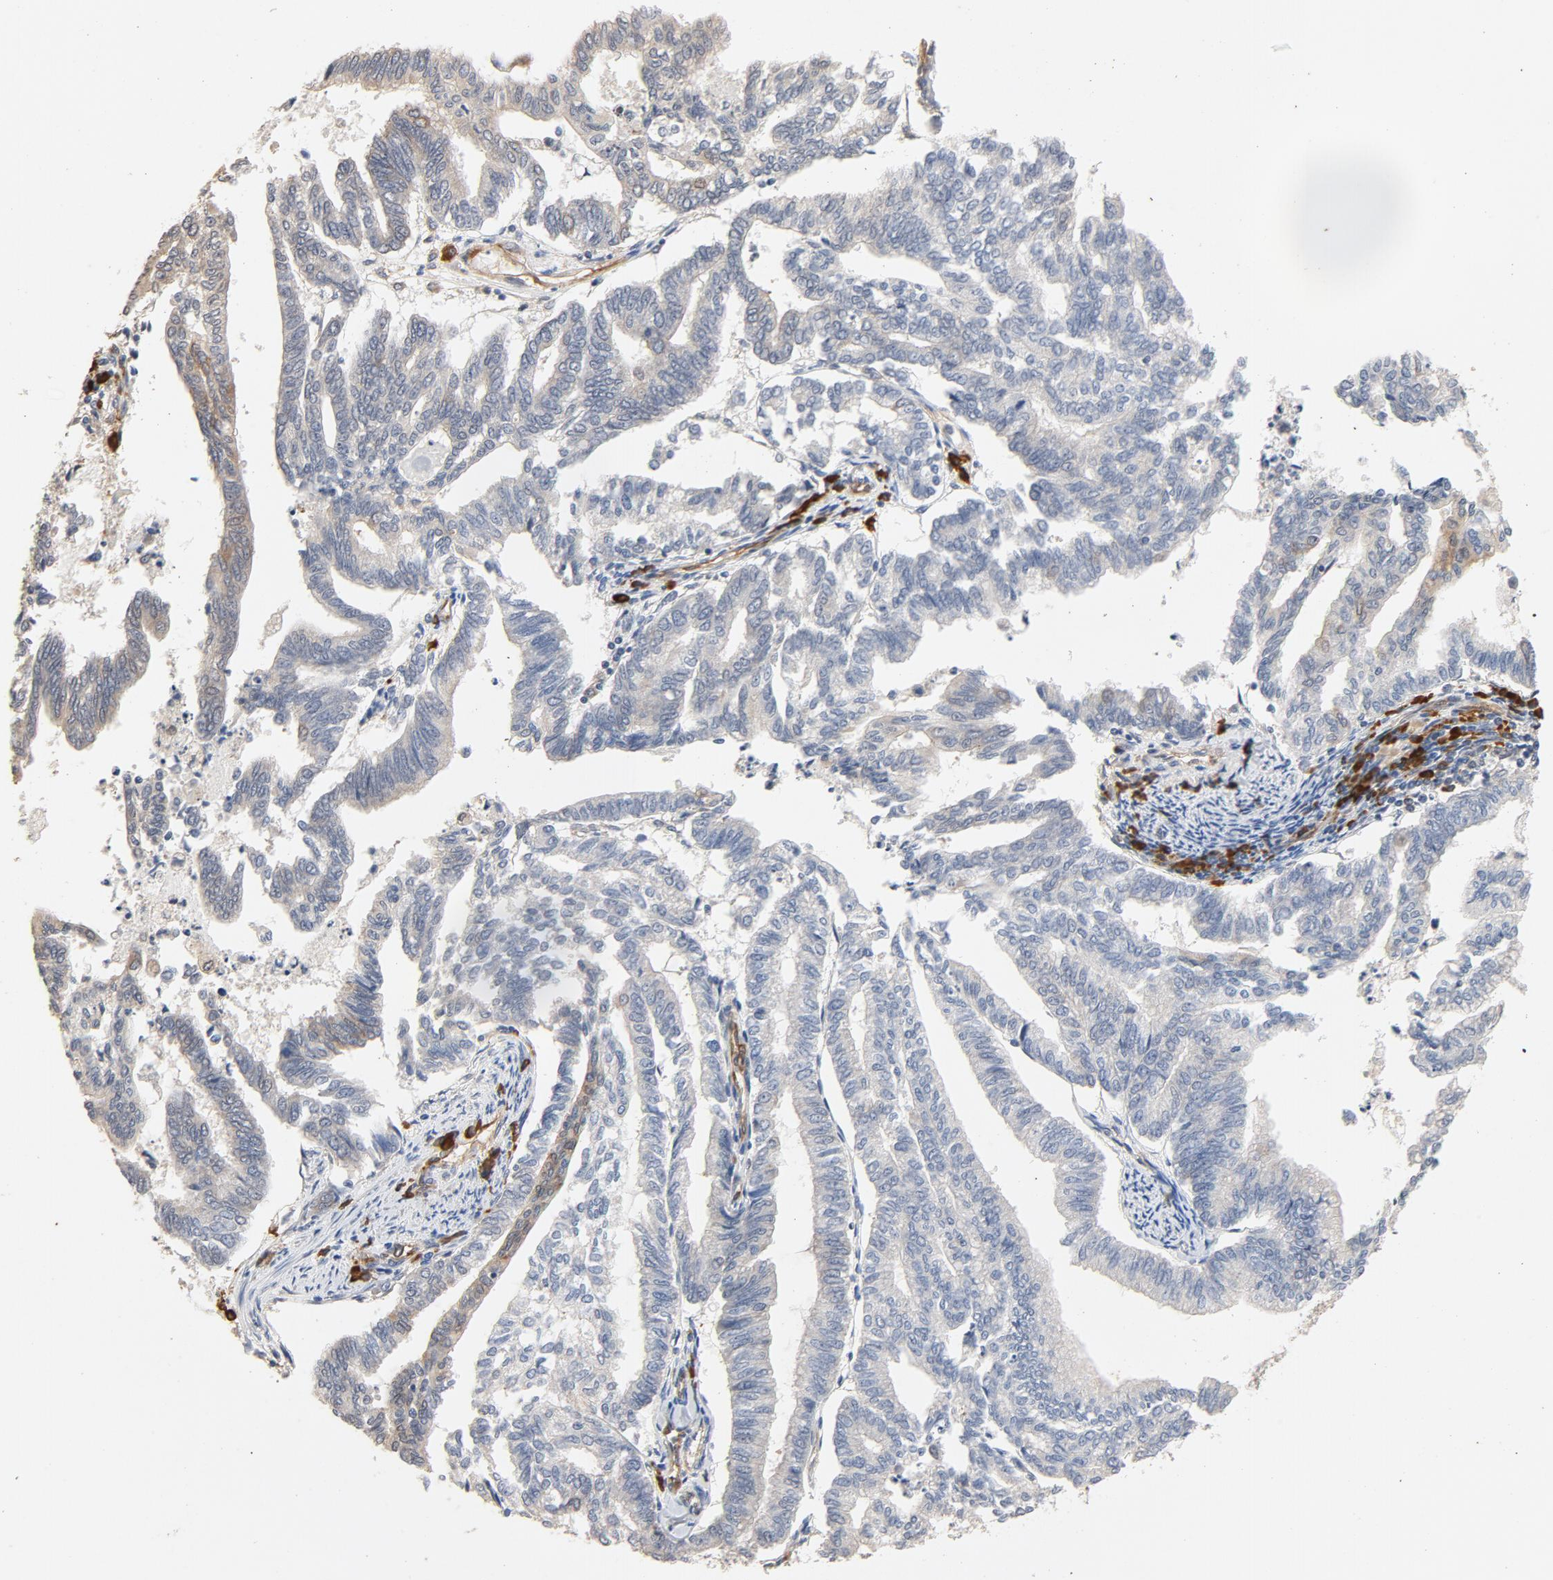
{"staining": {"intensity": "weak", "quantity": "<25%", "location": "cytoplasmic/membranous"}, "tissue": "endometrial cancer", "cell_type": "Tumor cells", "image_type": "cancer", "snomed": [{"axis": "morphology", "description": "Adenocarcinoma, NOS"}, {"axis": "topography", "description": "Endometrium"}], "caption": "DAB immunohistochemical staining of human endometrial adenocarcinoma exhibits no significant positivity in tumor cells.", "gene": "UBE2J1", "patient": {"sex": "female", "age": 79}}